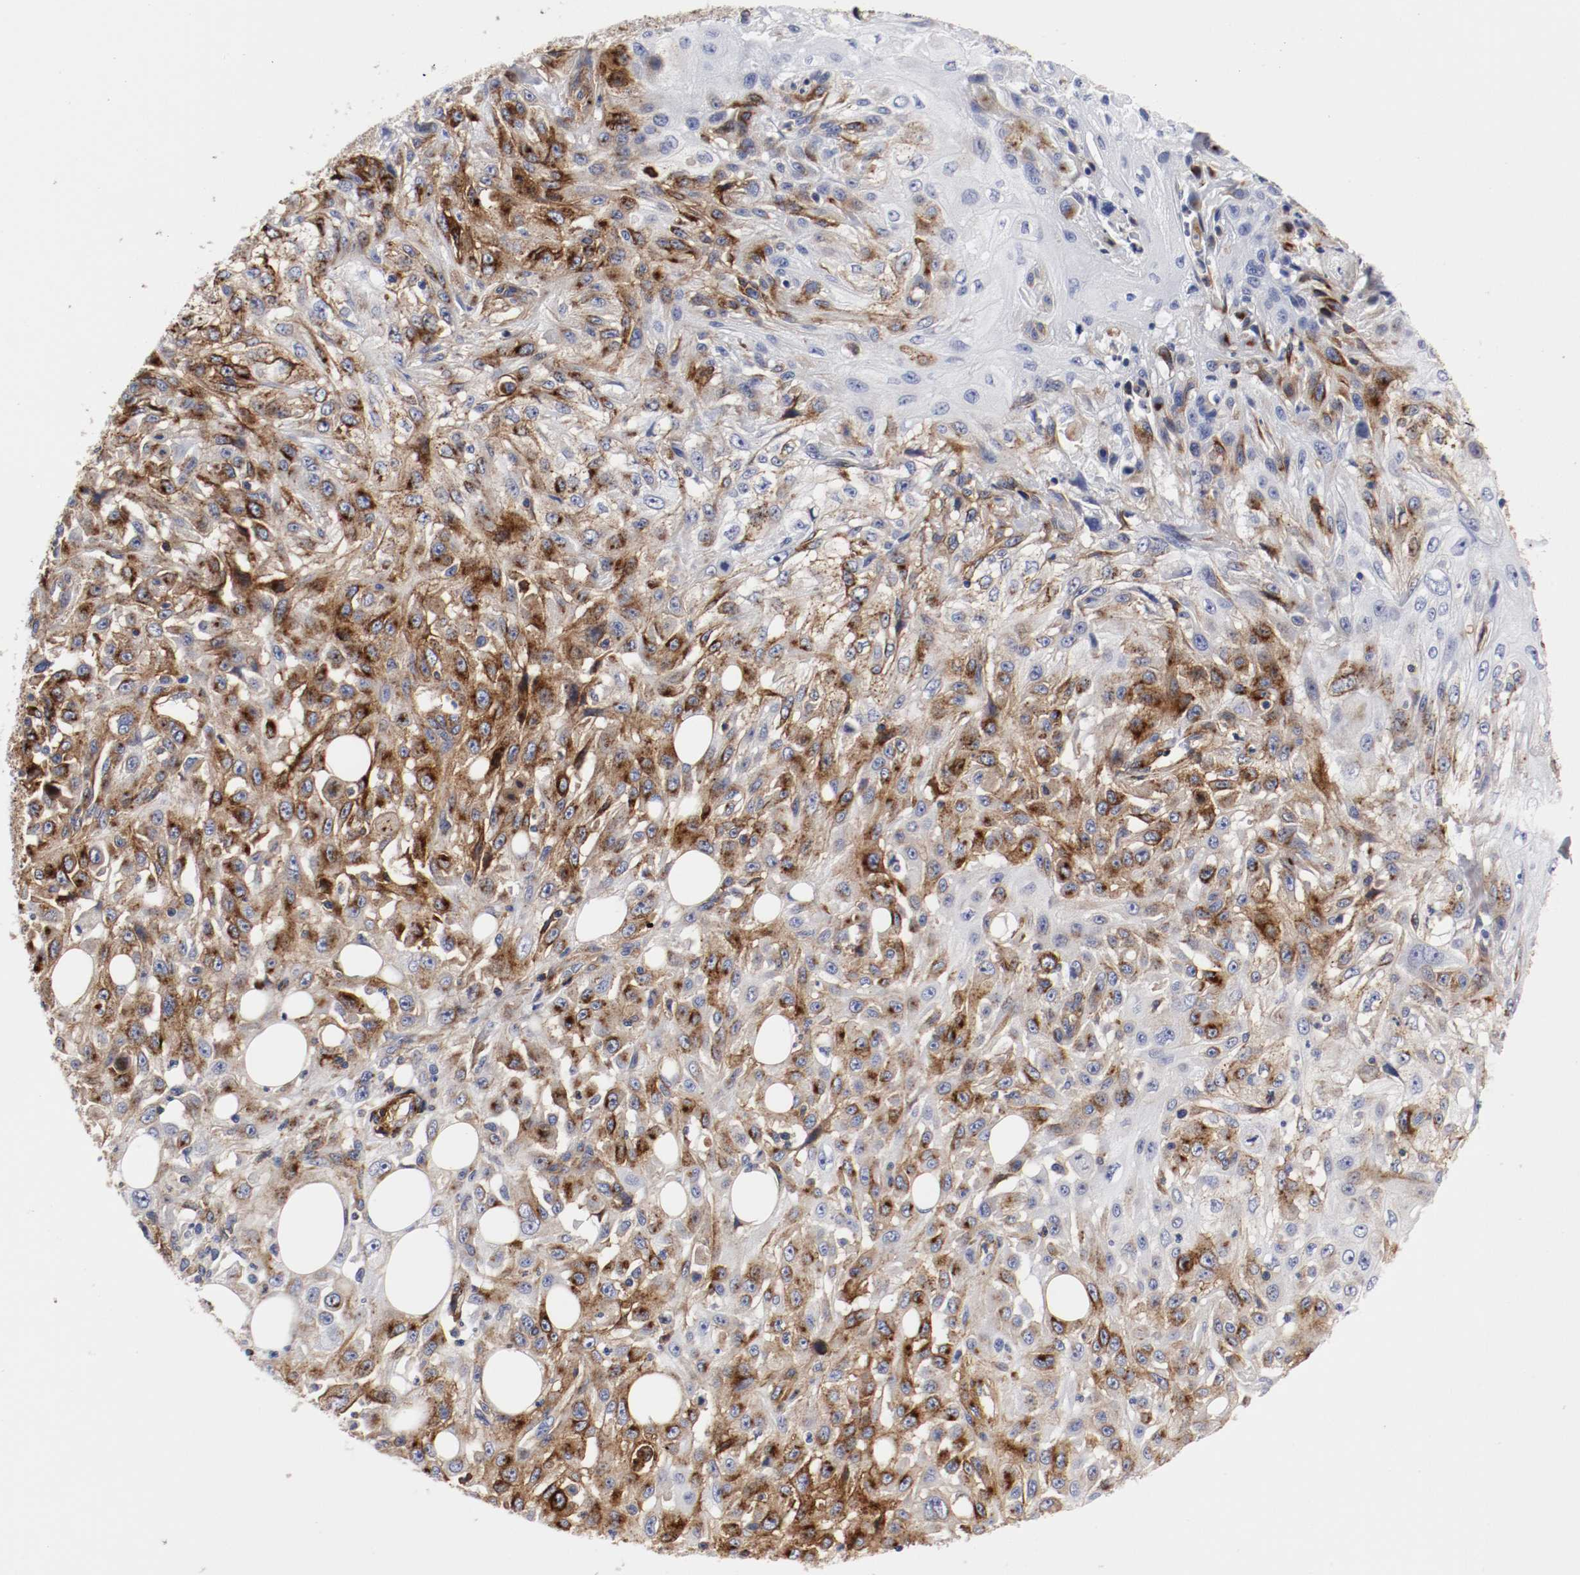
{"staining": {"intensity": "strong", "quantity": ">75%", "location": "cytoplasmic/membranous"}, "tissue": "skin cancer", "cell_type": "Tumor cells", "image_type": "cancer", "snomed": [{"axis": "morphology", "description": "Squamous cell carcinoma, NOS"}, {"axis": "topography", "description": "Skin"}], "caption": "A brown stain highlights strong cytoplasmic/membranous positivity of a protein in human skin cancer tumor cells.", "gene": "IFITM1", "patient": {"sex": "male", "age": 75}}